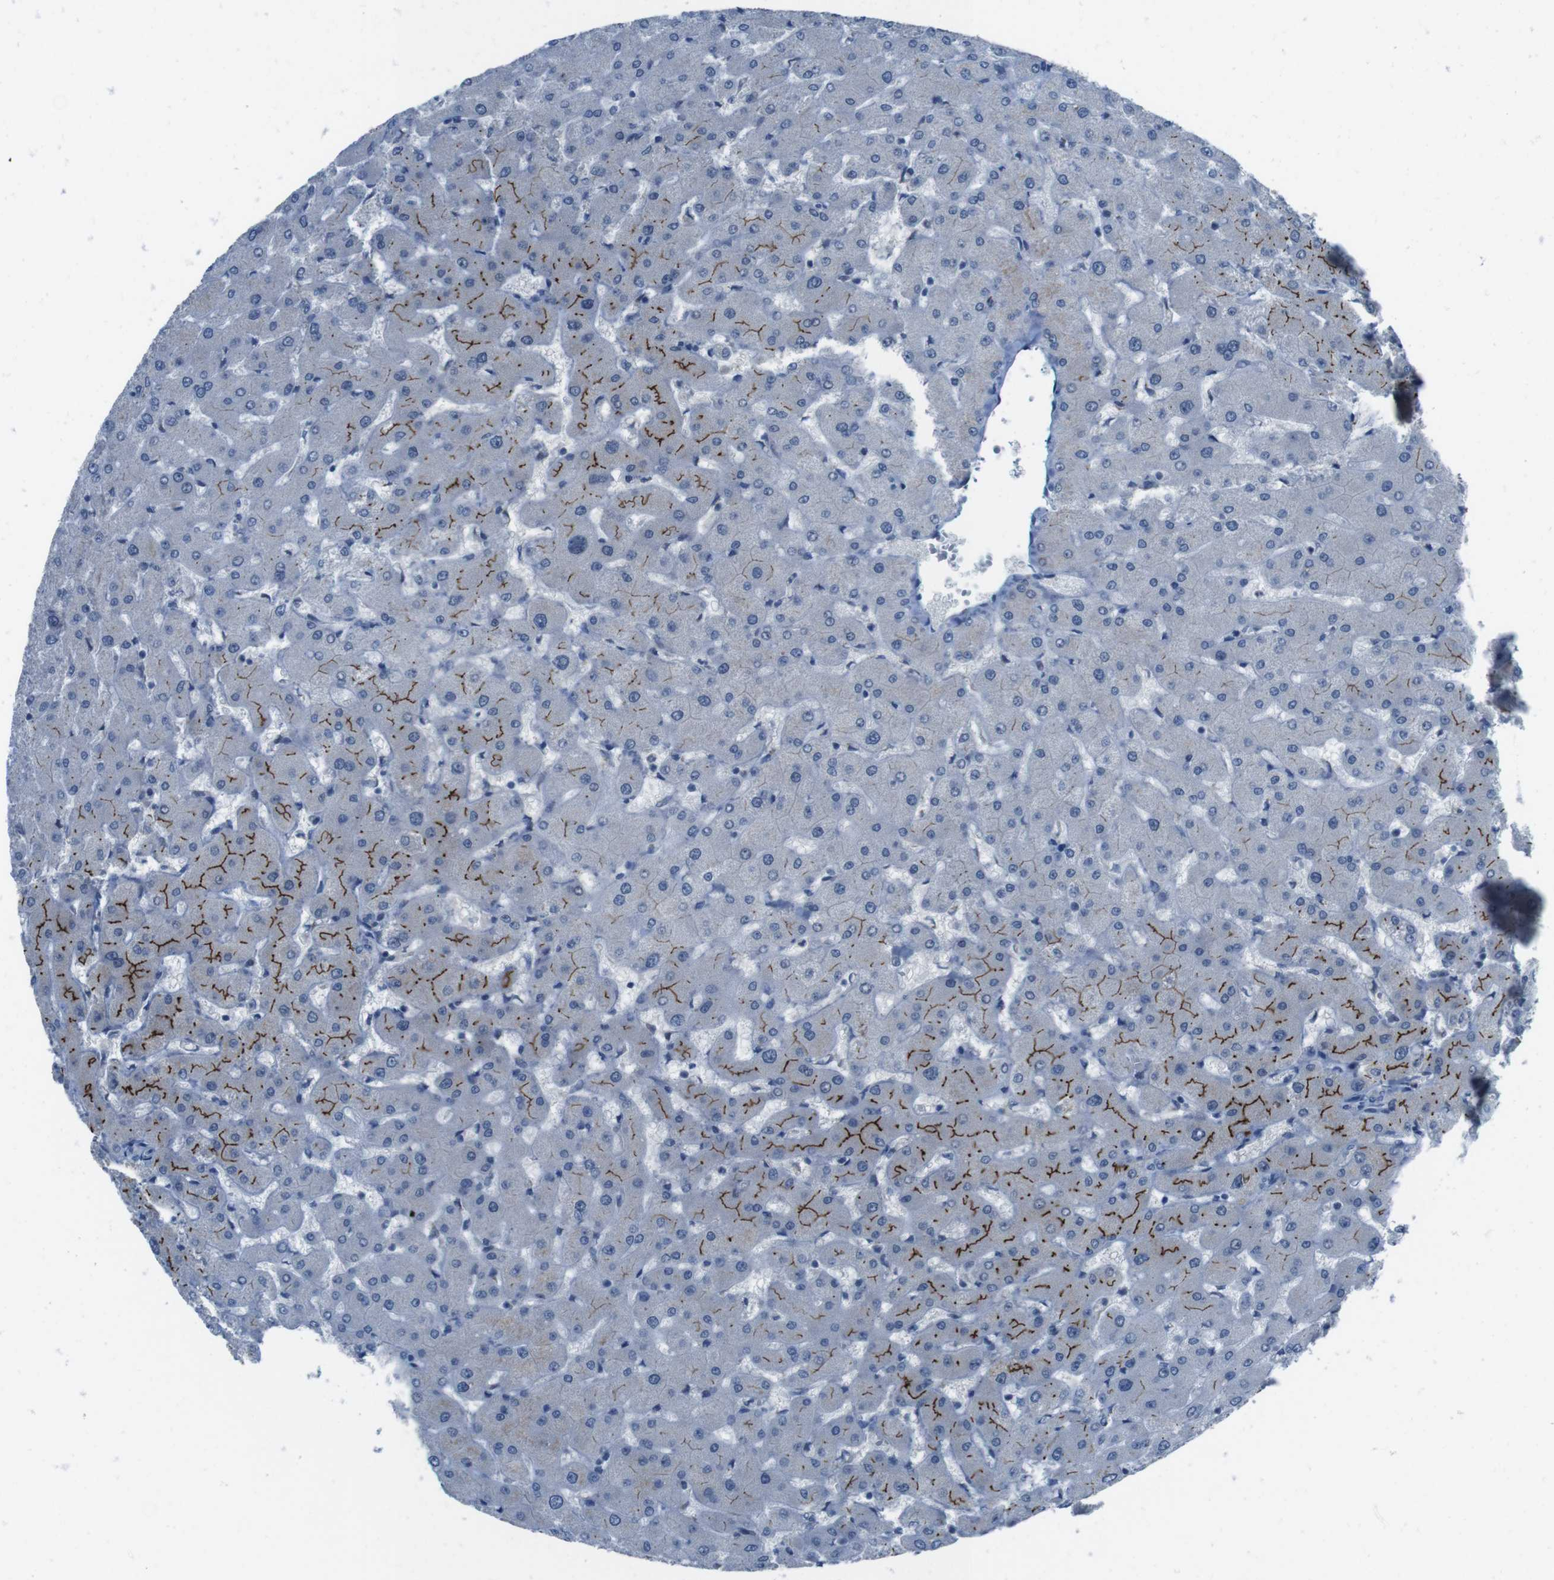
{"staining": {"intensity": "negative", "quantity": "none", "location": "none"}, "tissue": "liver", "cell_type": "Cholangiocytes", "image_type": "normal", "snomed": [{"axis": "morphology", "description": "Normal tissue, NOS"}, {"axis": "topography", "description": "Liver"}], "caption": "This is a image of immunohistochemistry staining of normal liver, which shows no staining in cholangiocytes. Nuclei are stained in blue.", "gene": "CDHR2", "patient": {"sex": "female", "age": 63}}